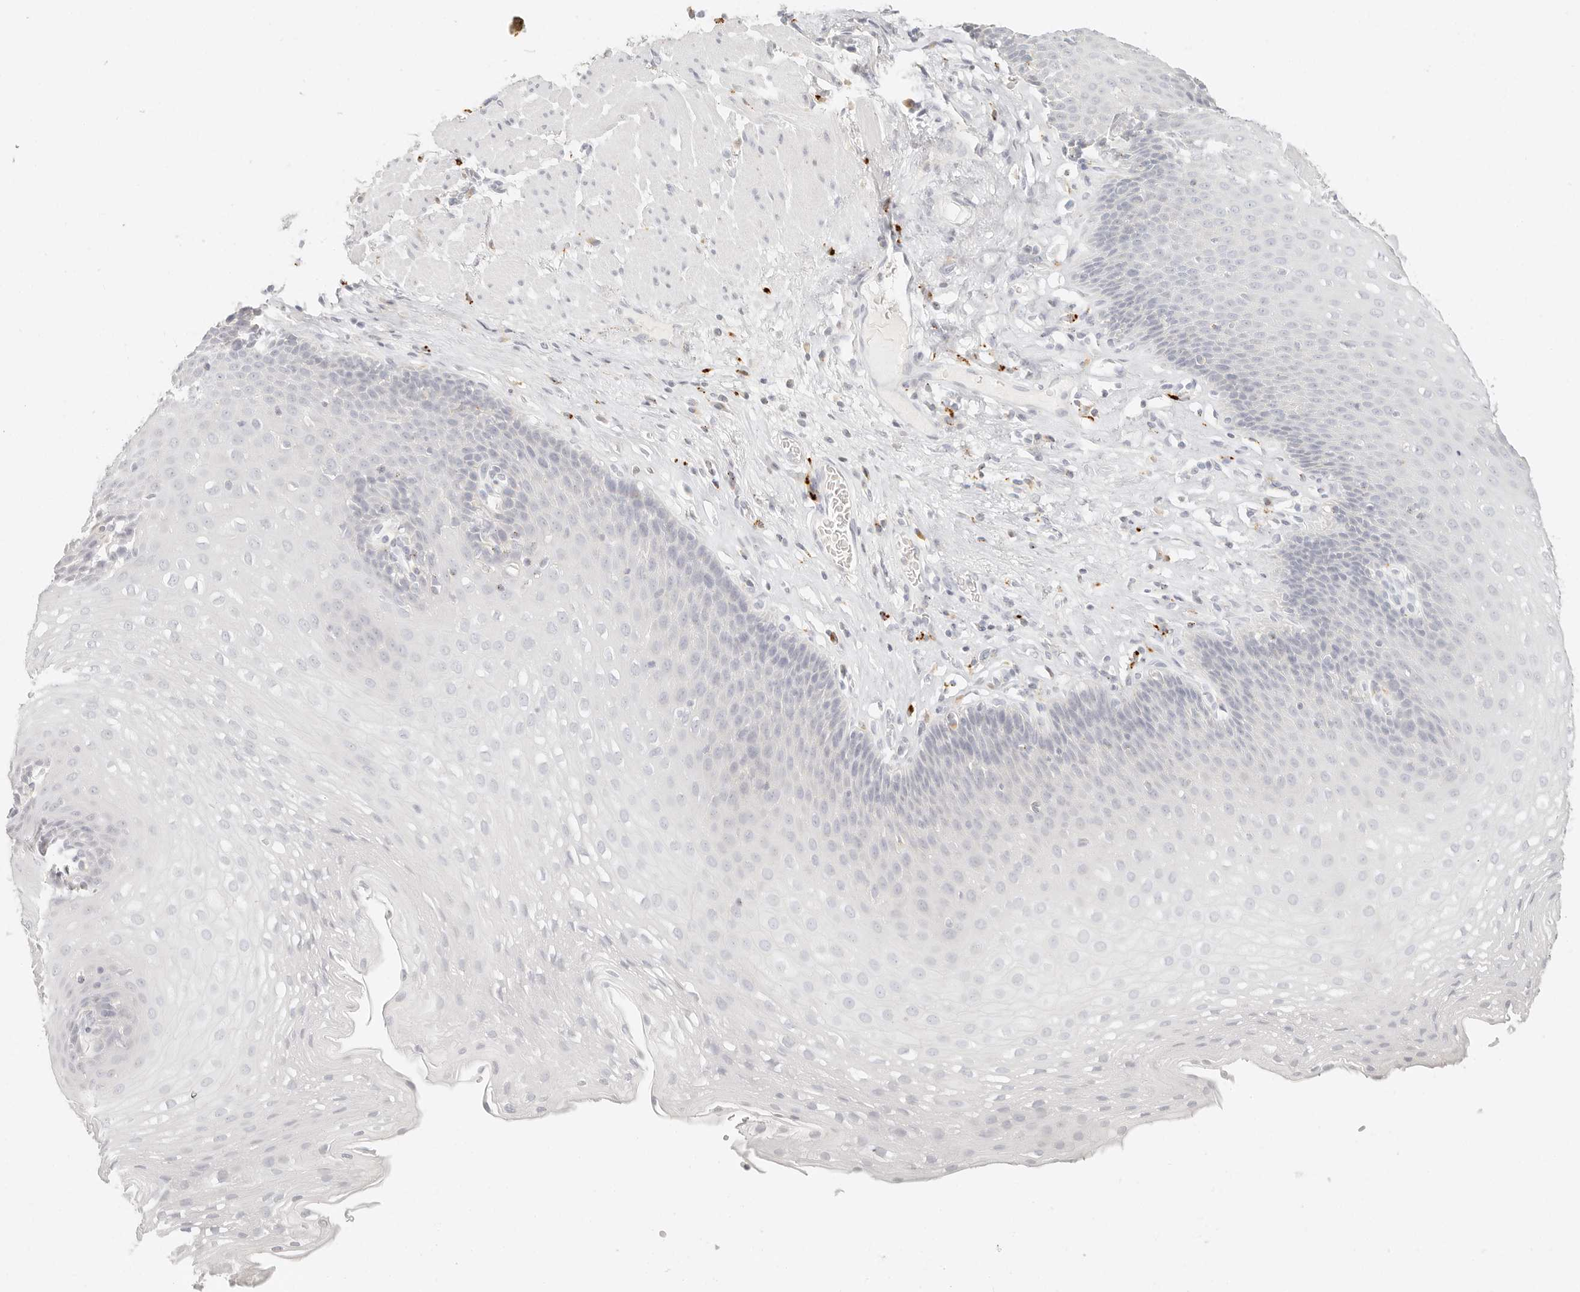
{"staining": {"intensity": "negative", "quantity": "none", "location": "none"}, "tissue": "esophagus", "cell_type": "Squamous epithelial cells", "image_type": "normal", "snomed": [{"axis": "morphology", "description": "Normal tissue, NOS"}, {"axis": "topography", "description": "Esophagus"}], "caption": "A high-resolution photomicrograph shows IHC staining of benign esophagus, which demonstrates no significant expression in squamous epithelial cells.", "gene": "RNASET2", "patient": {"sex": "female", "age": 66}}